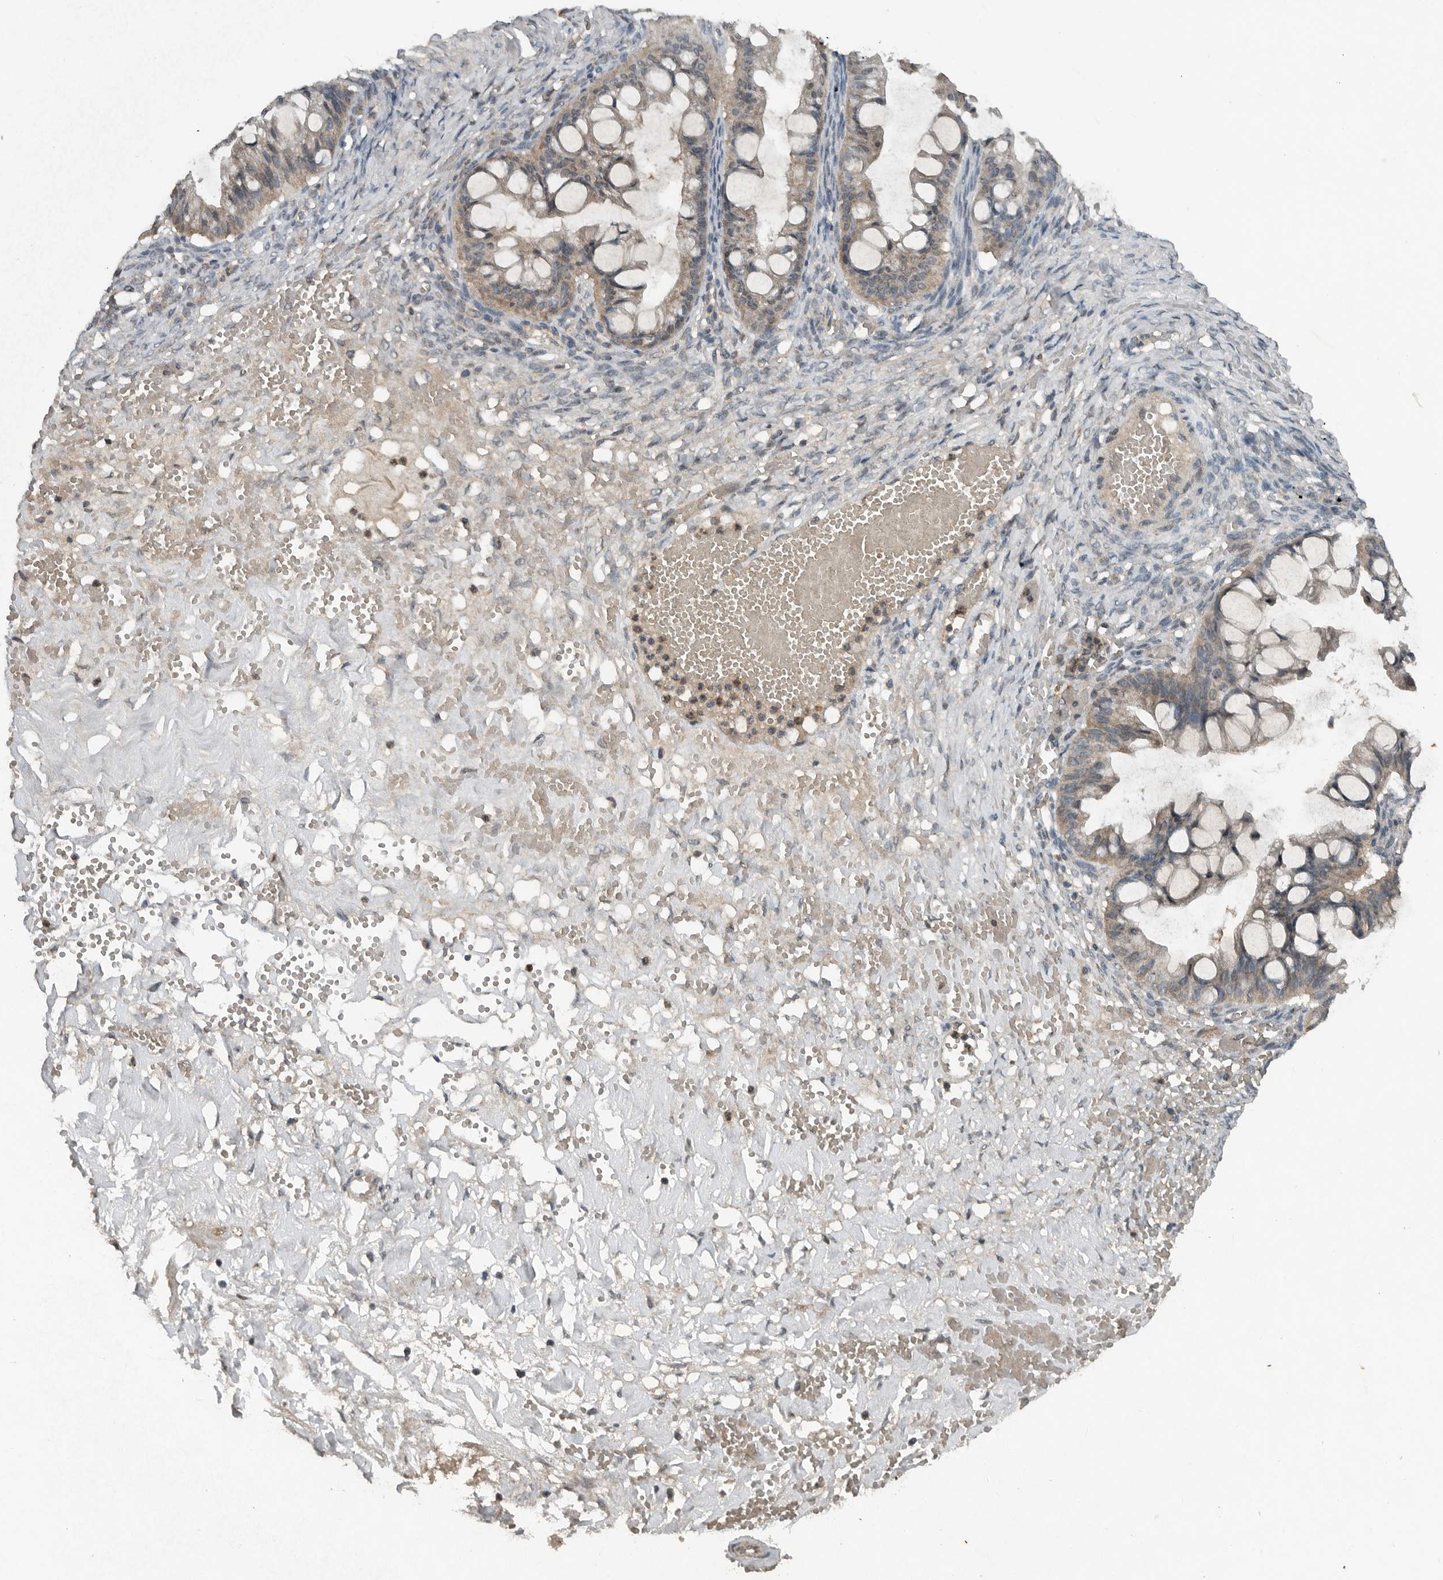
{"staining": {"intensity": "negative", "quantity": "none", "location": "none"}, "tissue": "ovarian cancer", "cell_type": "Tumor cells", "image_type": "cancer", "snomed": [{"axis": "morphology", "description": "Cystadenocarcinoma, mucinous, NOS"}, {"axis": "topography", "description": "Ovary"}], "caption": "Immunohistochemistry (IHC) histopathology image of human mucinous cystadenocarcinoma (ovarian) stained for a protein (brown), which shows no expression in tumor cells.", "gene": "IL6ST", "patient": {"sex": "female", "age": 73}}